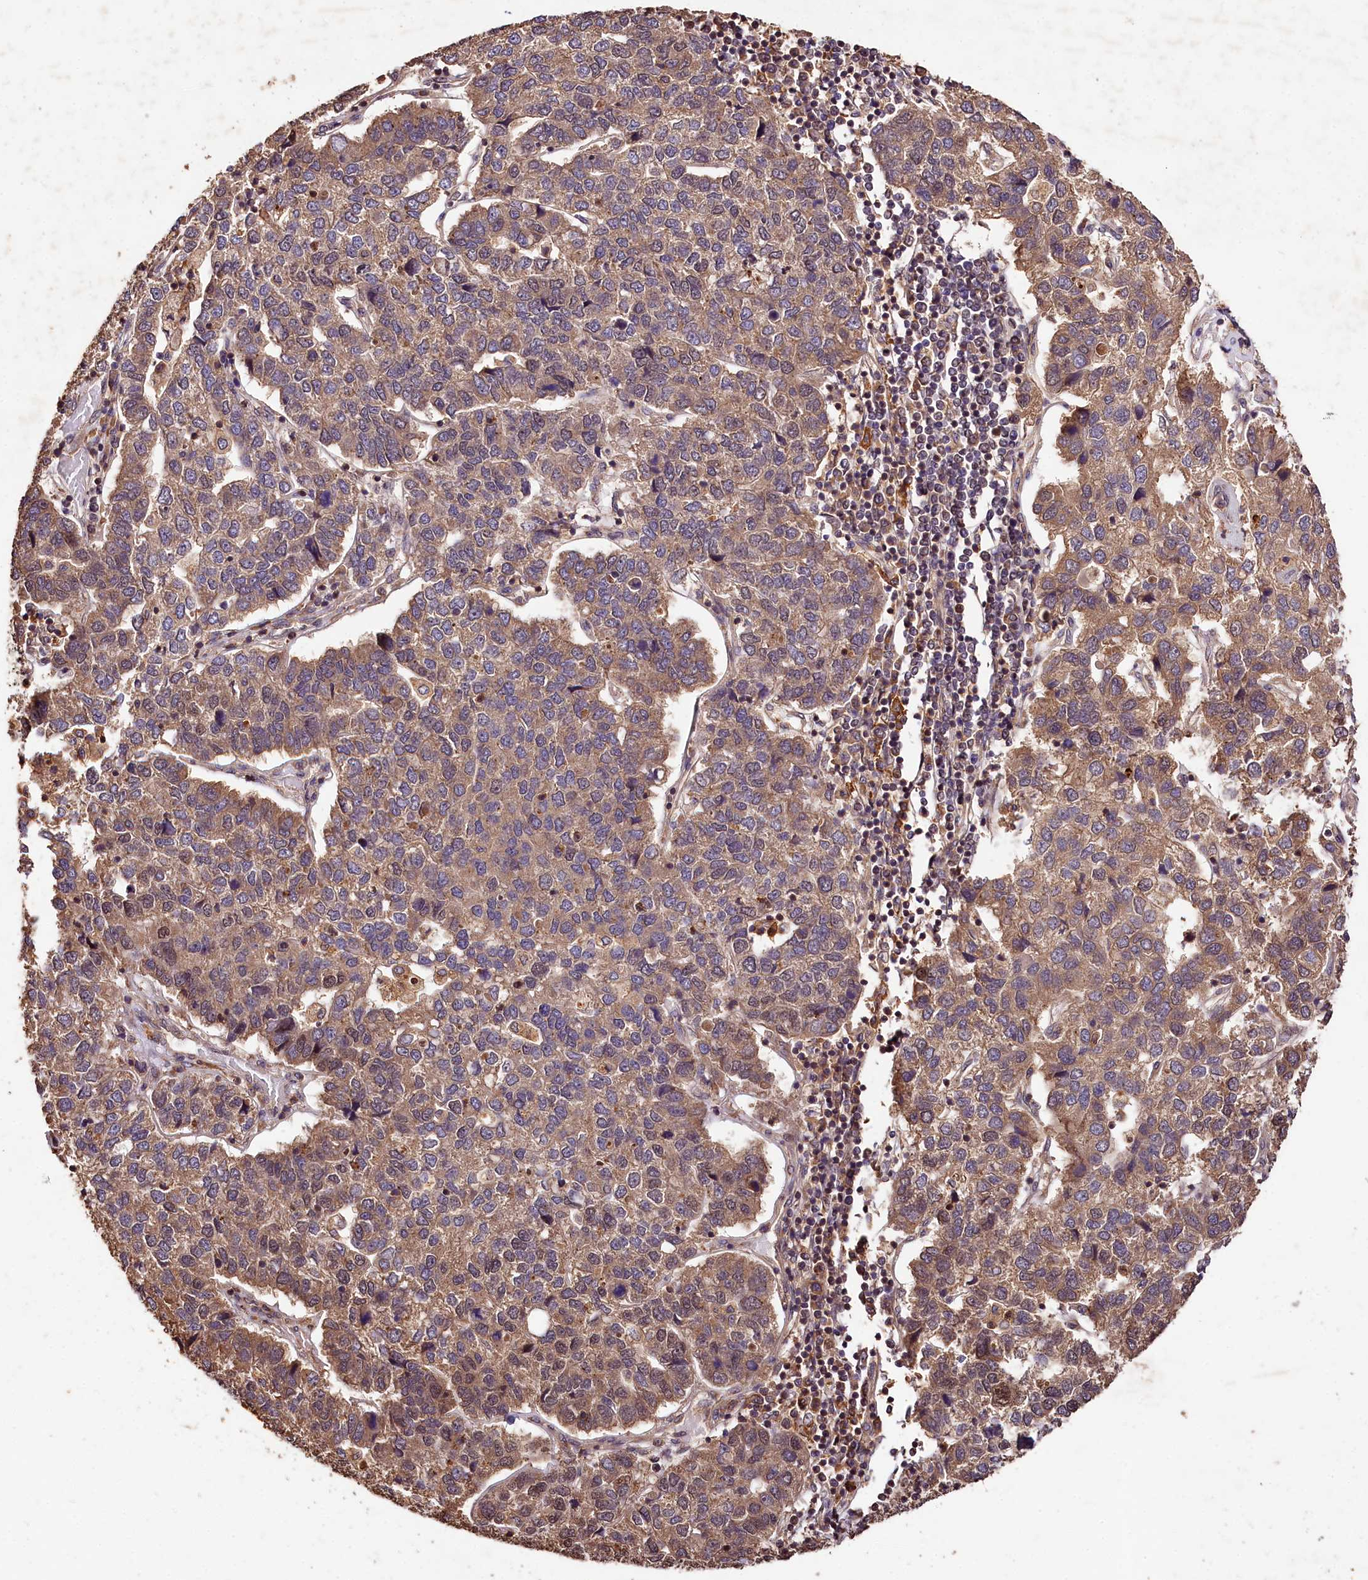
{"staining": {"intensity": "moderate", "quantity": ">75%", "location": "cytoplasmic/membranous"}, "tissue": "pancreatic cancer", "cell_type": "Tumor cells", "image_type": "cancer", "snomed": [{"axis": "morphology", "description": "Adenocarcinoma, NOS"}, {"axis": "topography", "description": "Pancreas"}], "caption": "A brown stain highlights moderate cytoplasmic/membranous staining of a protein in human adenocarcinoma (pancreatic) tumor cells.", "gene": "KPTN", "patient": {"sex": "female", "age": 61}}